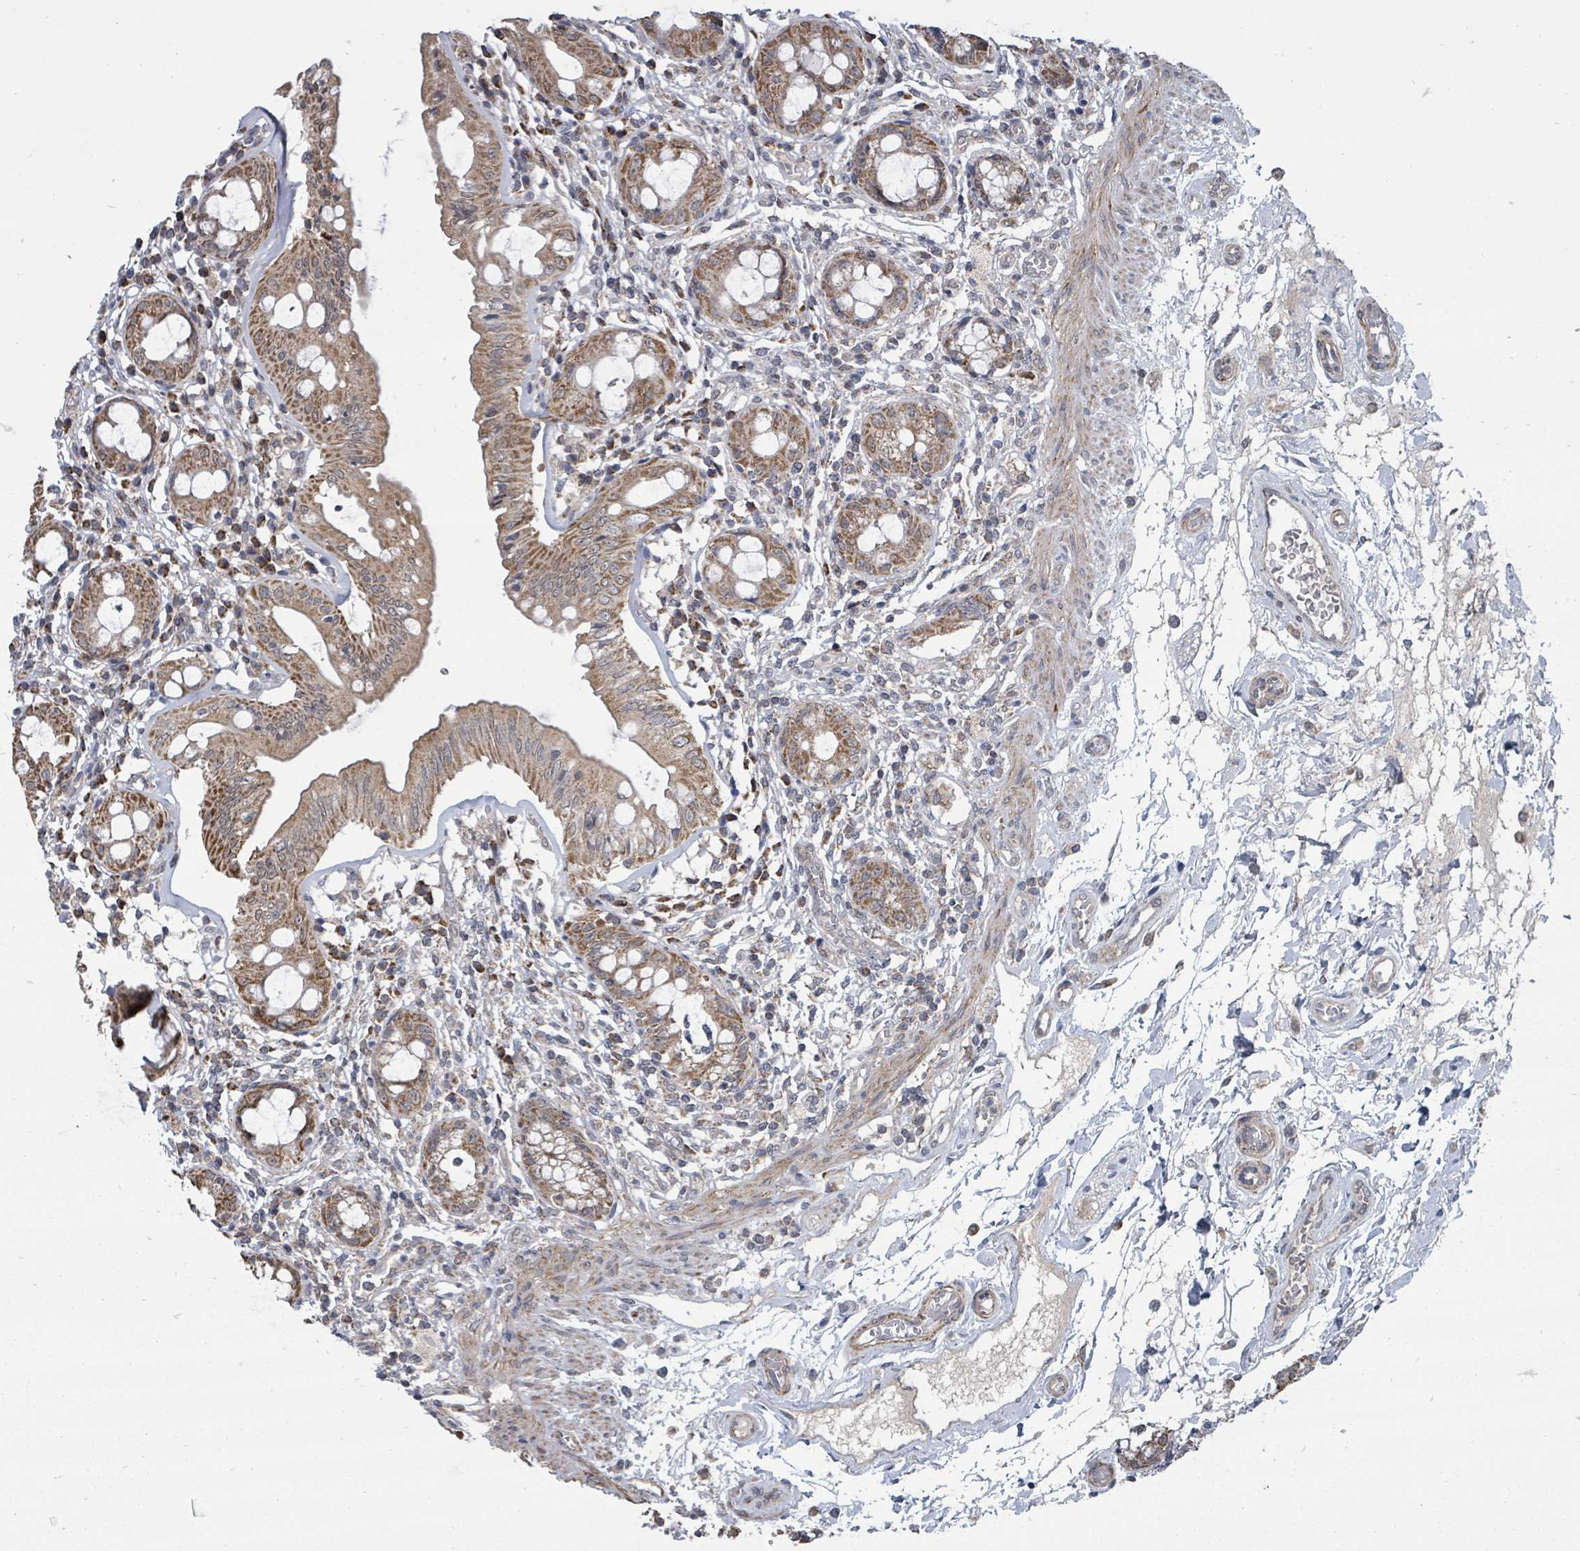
{"staining": {"intensity": "moderate", "quantity": ">75%", "location": "cytoplasmic/membranous"}, "tissue": "rectum", "cell_type": "Glandular cells", "image_type": "normal", "snomed": [{"axis": "morphology", "description": "Normal tissue, NOS"}, {"axis": "topography", "description": "Rectum"}], "caption": "Immunohistochemistry (IHC) (DAB (3,3'-diaminobenzidine)) staining of unremarkable rectum displays moderate cytoplasmic/membranous protein expression in approximately >75% of glandular cells. Nuclei are stained in blue.", "gene": "MAGOHB", "patient": {"sex": "female", "age": 57}}